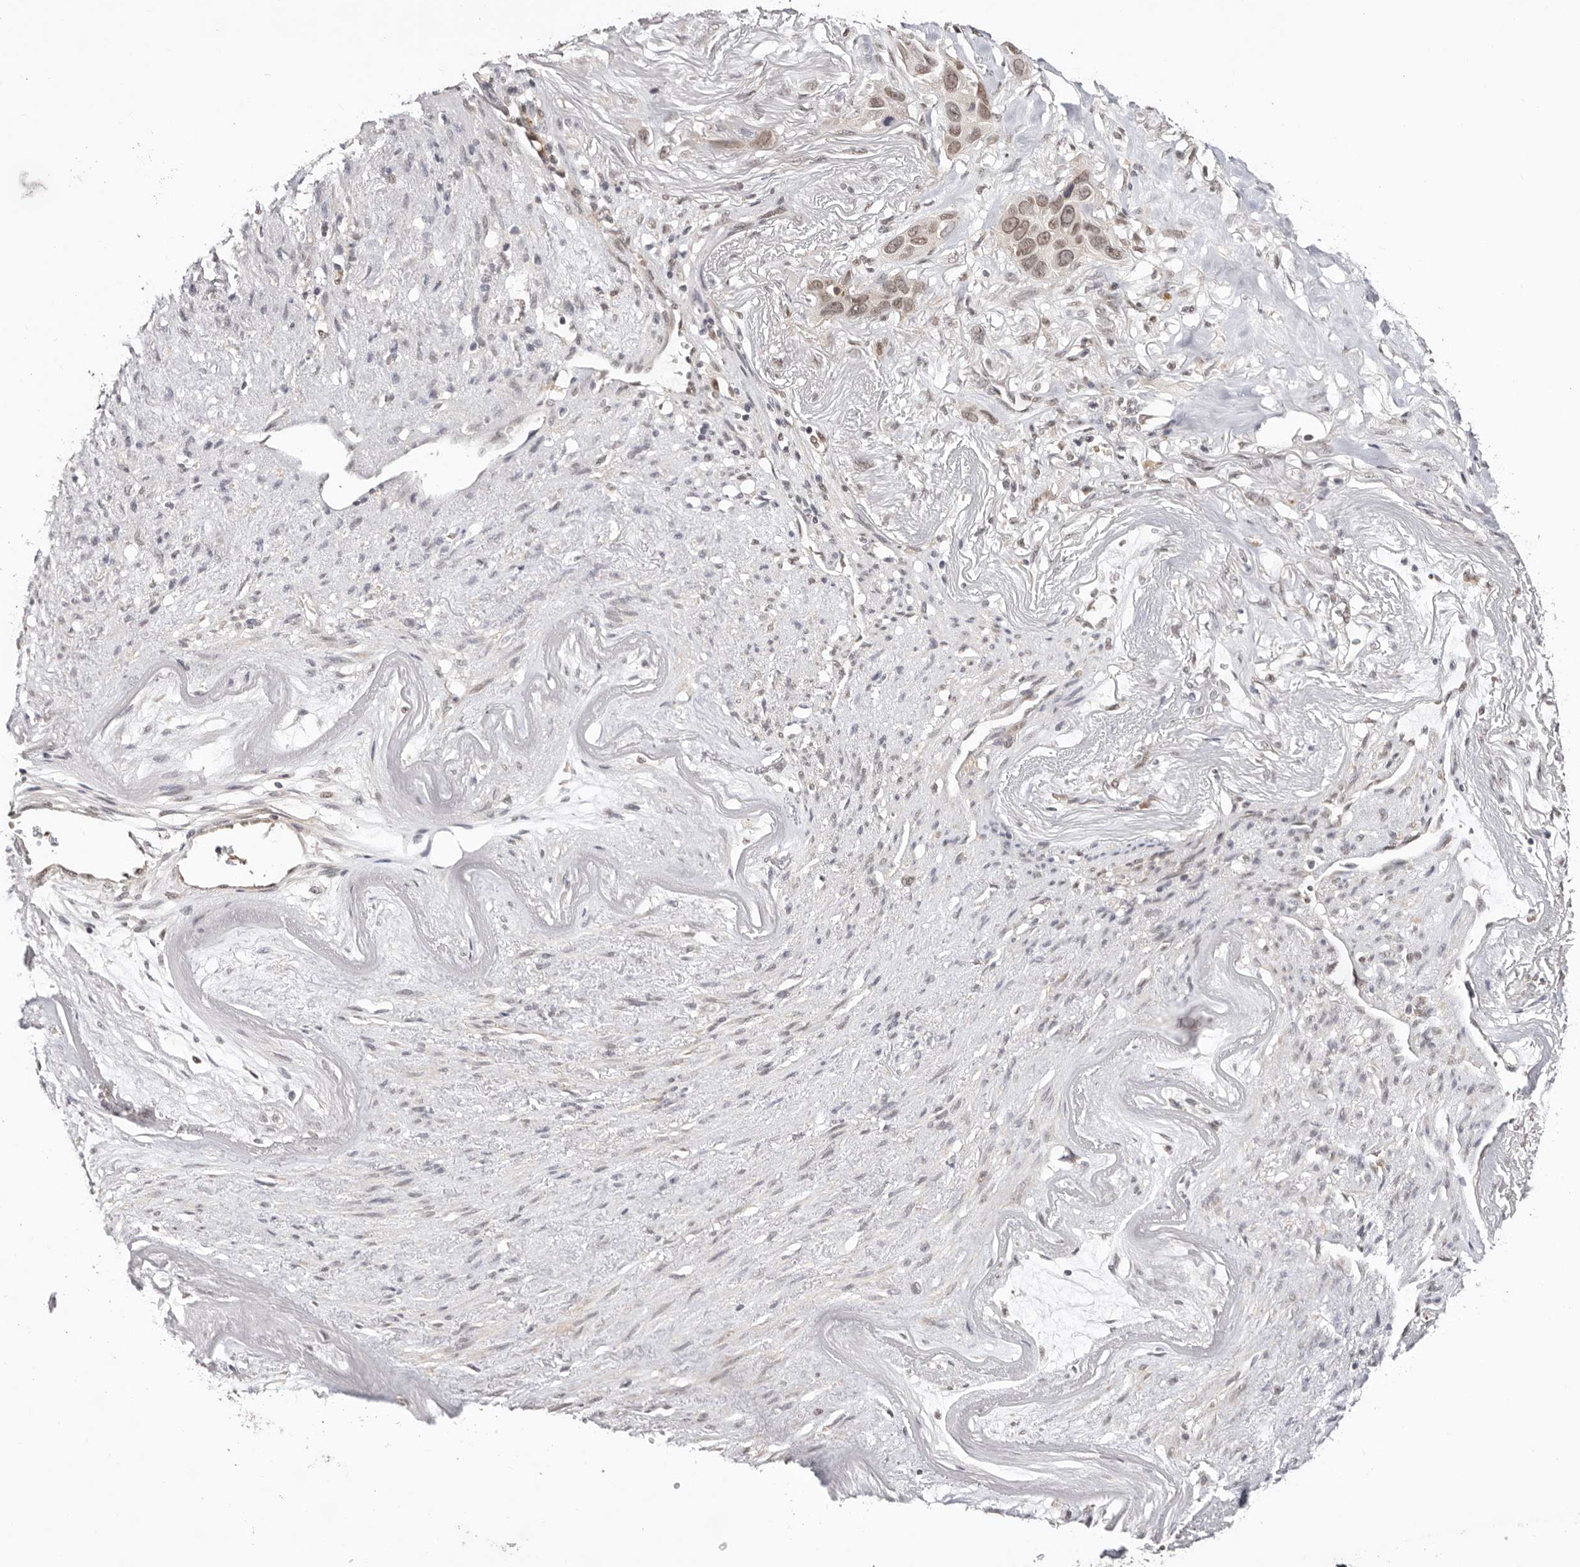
{"staining": {"intensity": "weak", "quantity": ">75%", "location": "nuclear"}, "tissue": "pancreatic cancer", "cell_type": "Tumor cells", "image_type": "cancer", "snomed": [{"axis": "morphology", "description": "Adenocarcinoma, NOS"}, {"axis": "topography", "description": "Pancreas"}], "caption": "High-power microscopy captured an IHC image of adenocarcinoma (pancreatic), revealing weak nuclear expression in approximately >75% of tumor cells.", "gene": "CTNNBL1", "patient": {"sex": "female", "age": 60}}